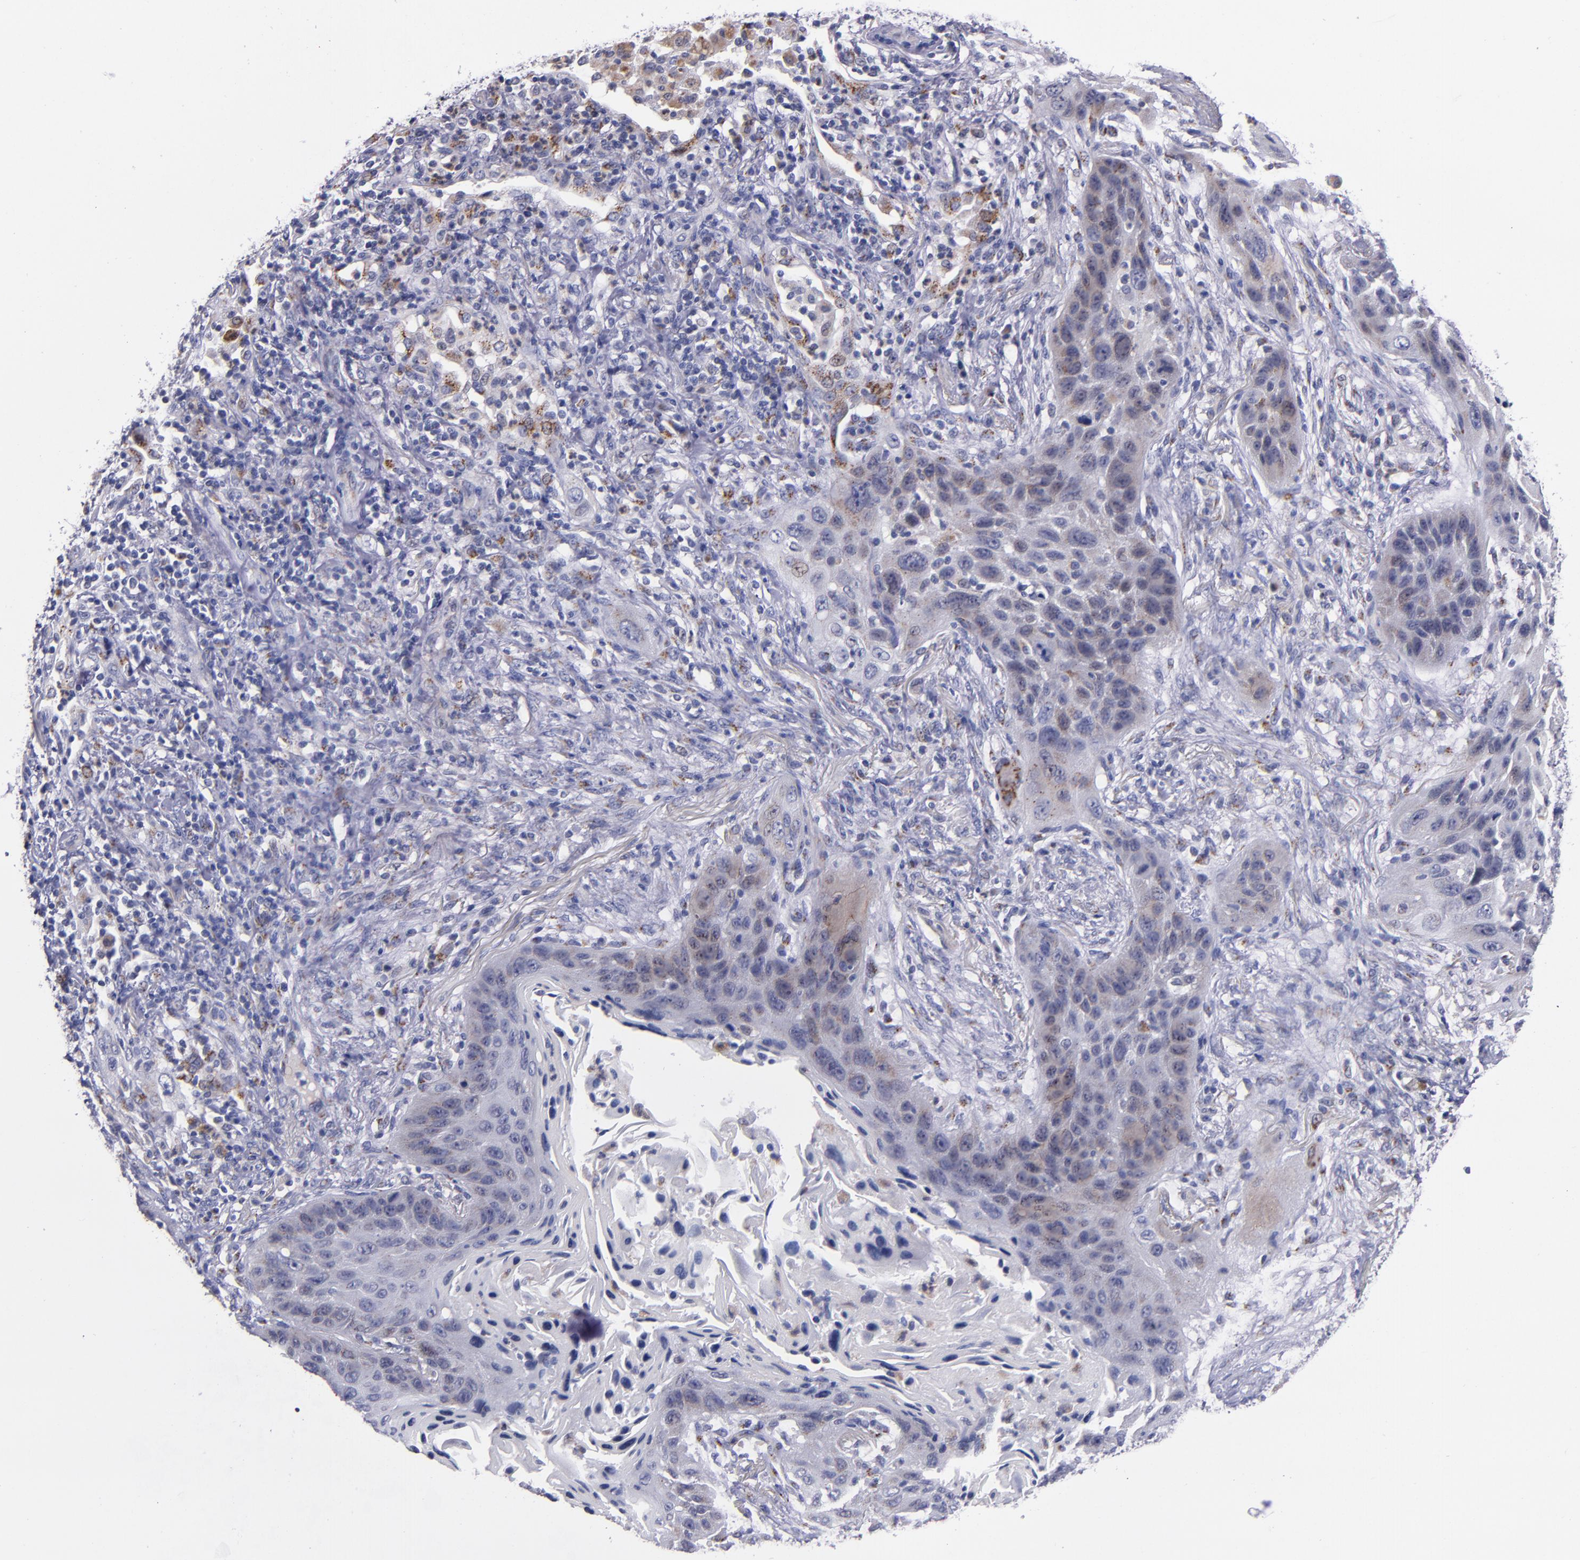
{"staining": {"intensity": "weak", "quantity": "<25%", "location": "cytoplasmic/membranous"}, "tissue": "lung cancer", "cell_type": "Tumor cells", "image_type": "cancer", "snomed": [{"axis": "morphology", "description": "Squamous cell carcinoma, NOS"}, {"axis": "topography", "description": "Lung"}], "caption": "Lung squamous cell carcinoma stained for a protein using immunohistochemistry (IHC) reveals no positivity tumor cells.", "gene": "RAB41", "patient": {"sex": "female", "age": 67}}